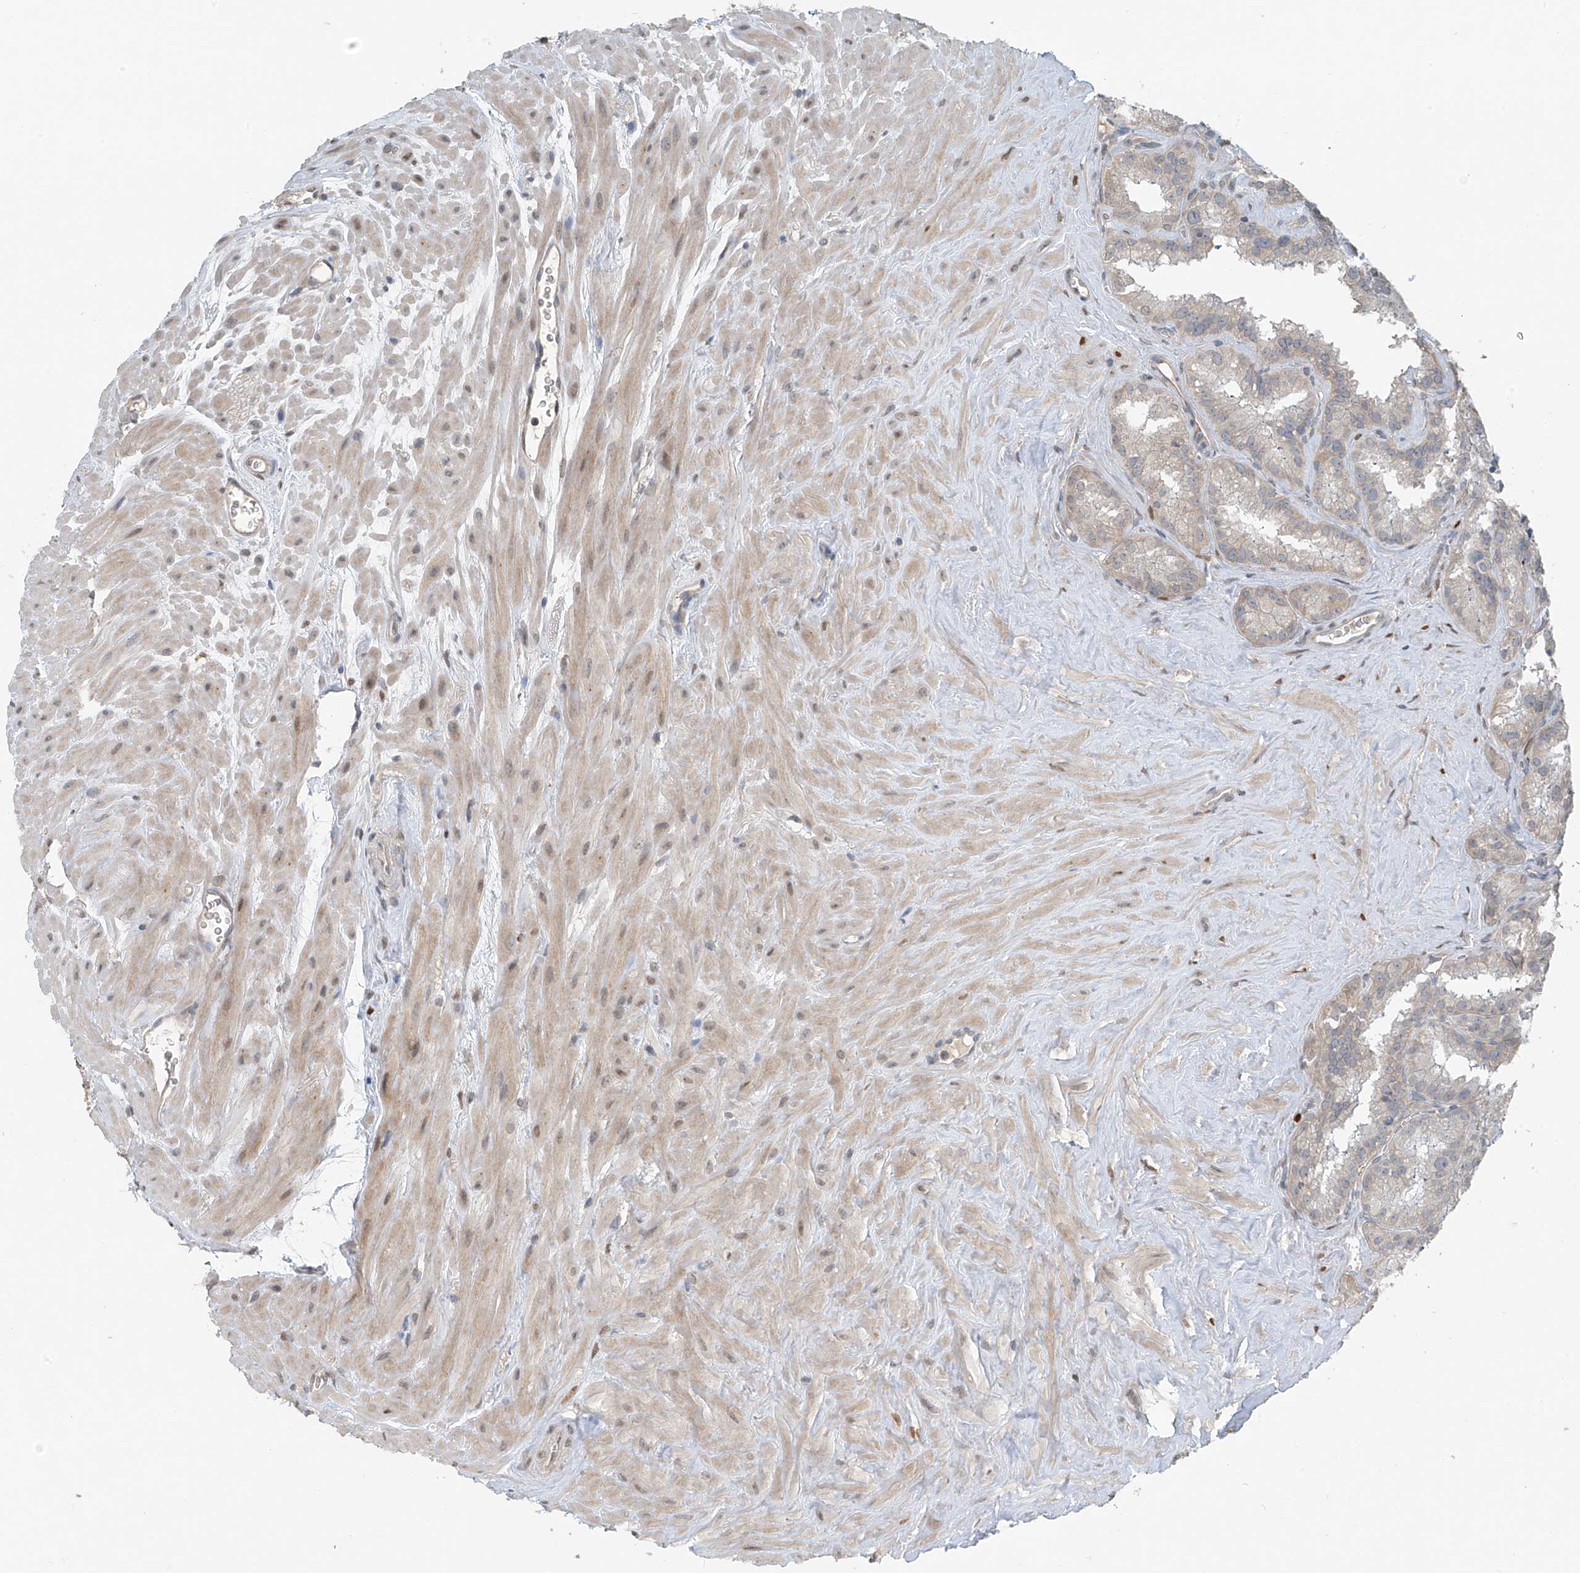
{"staining": {"intensity": "negative", "quantity": "none", "location": "none"}, "tissue": "seminal vesicle", "cell_type": "Glandular cells", "image_type": "normal", "snomed": [{"axis": "morphology", "description": "Normal tissue, NOS"}, {"axis": "topography", "description": "Prostate"}, {"axis": "topography", "description": "Seminal veicle"}], "caption": "IHC photomicrograph of normal seminal vesicle: human seminal vesicle stained with DAB exhibits no significant protein positivity in glandular cells.", "gene": "HOXA11", "patient": {"sex": "male", "age": 59}}